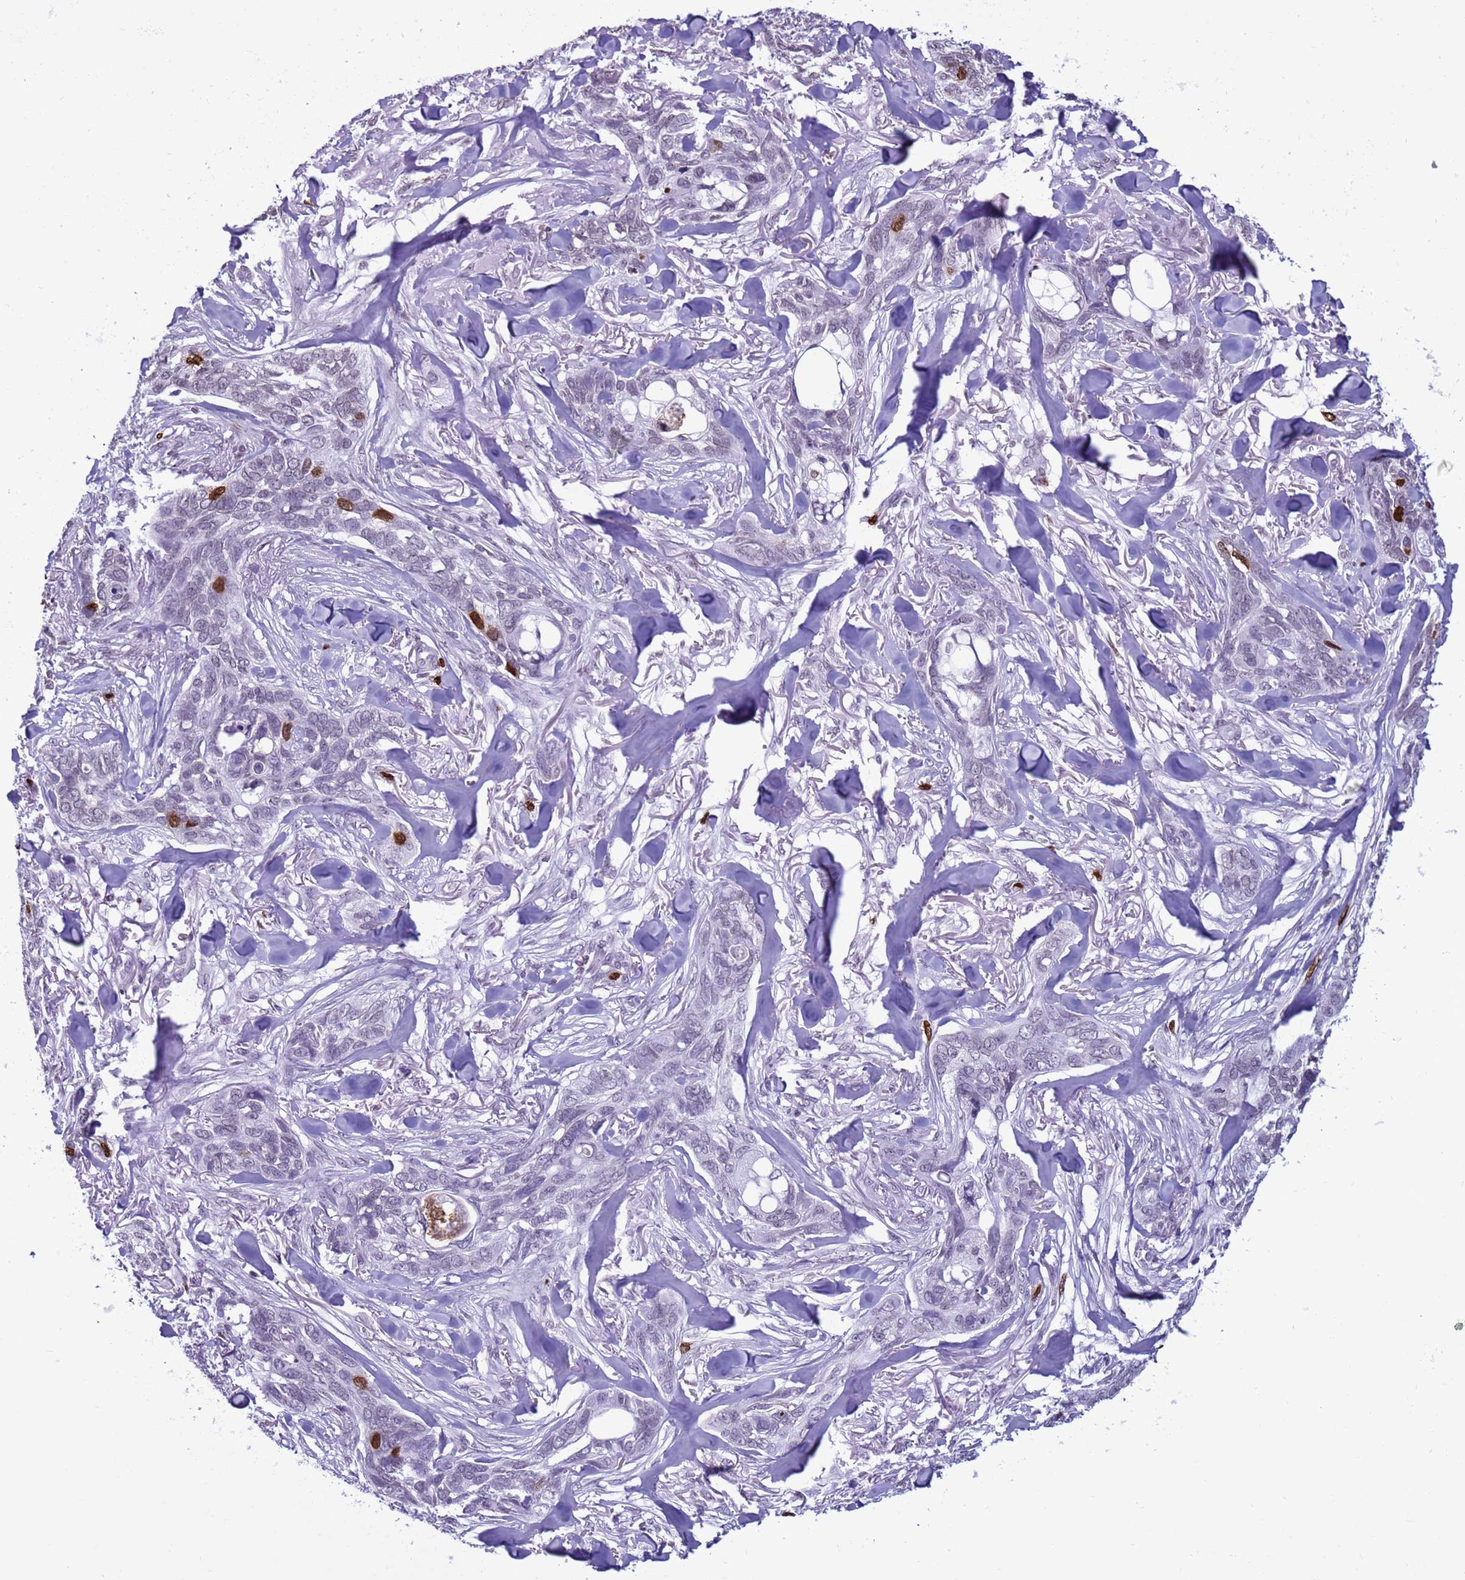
{"staining": {"intensity": "strong", "quantity": "<25%", "location": "nuclear"}, "tissue": "skin cancer", "cell_type": "Tumor cells", "image_type": "cancer", "snomed": [{"axis": "morphology", "description": "Basal cell carcinoma"}, {"axis": "topography", "description": "Skin"}], "caption": "Immunohistochemistry (IHC) (DAB) staining of human basal cell carcinoma (skin) shows strong nuclear protein positivity in about <25% of tumor cells. (DAB (3,3'-diaminobenzidine) = brown stain, brightfield microscopy at high magnification).", "gene": "H4C8", "patient": {"sex": "male", "age": 86}}